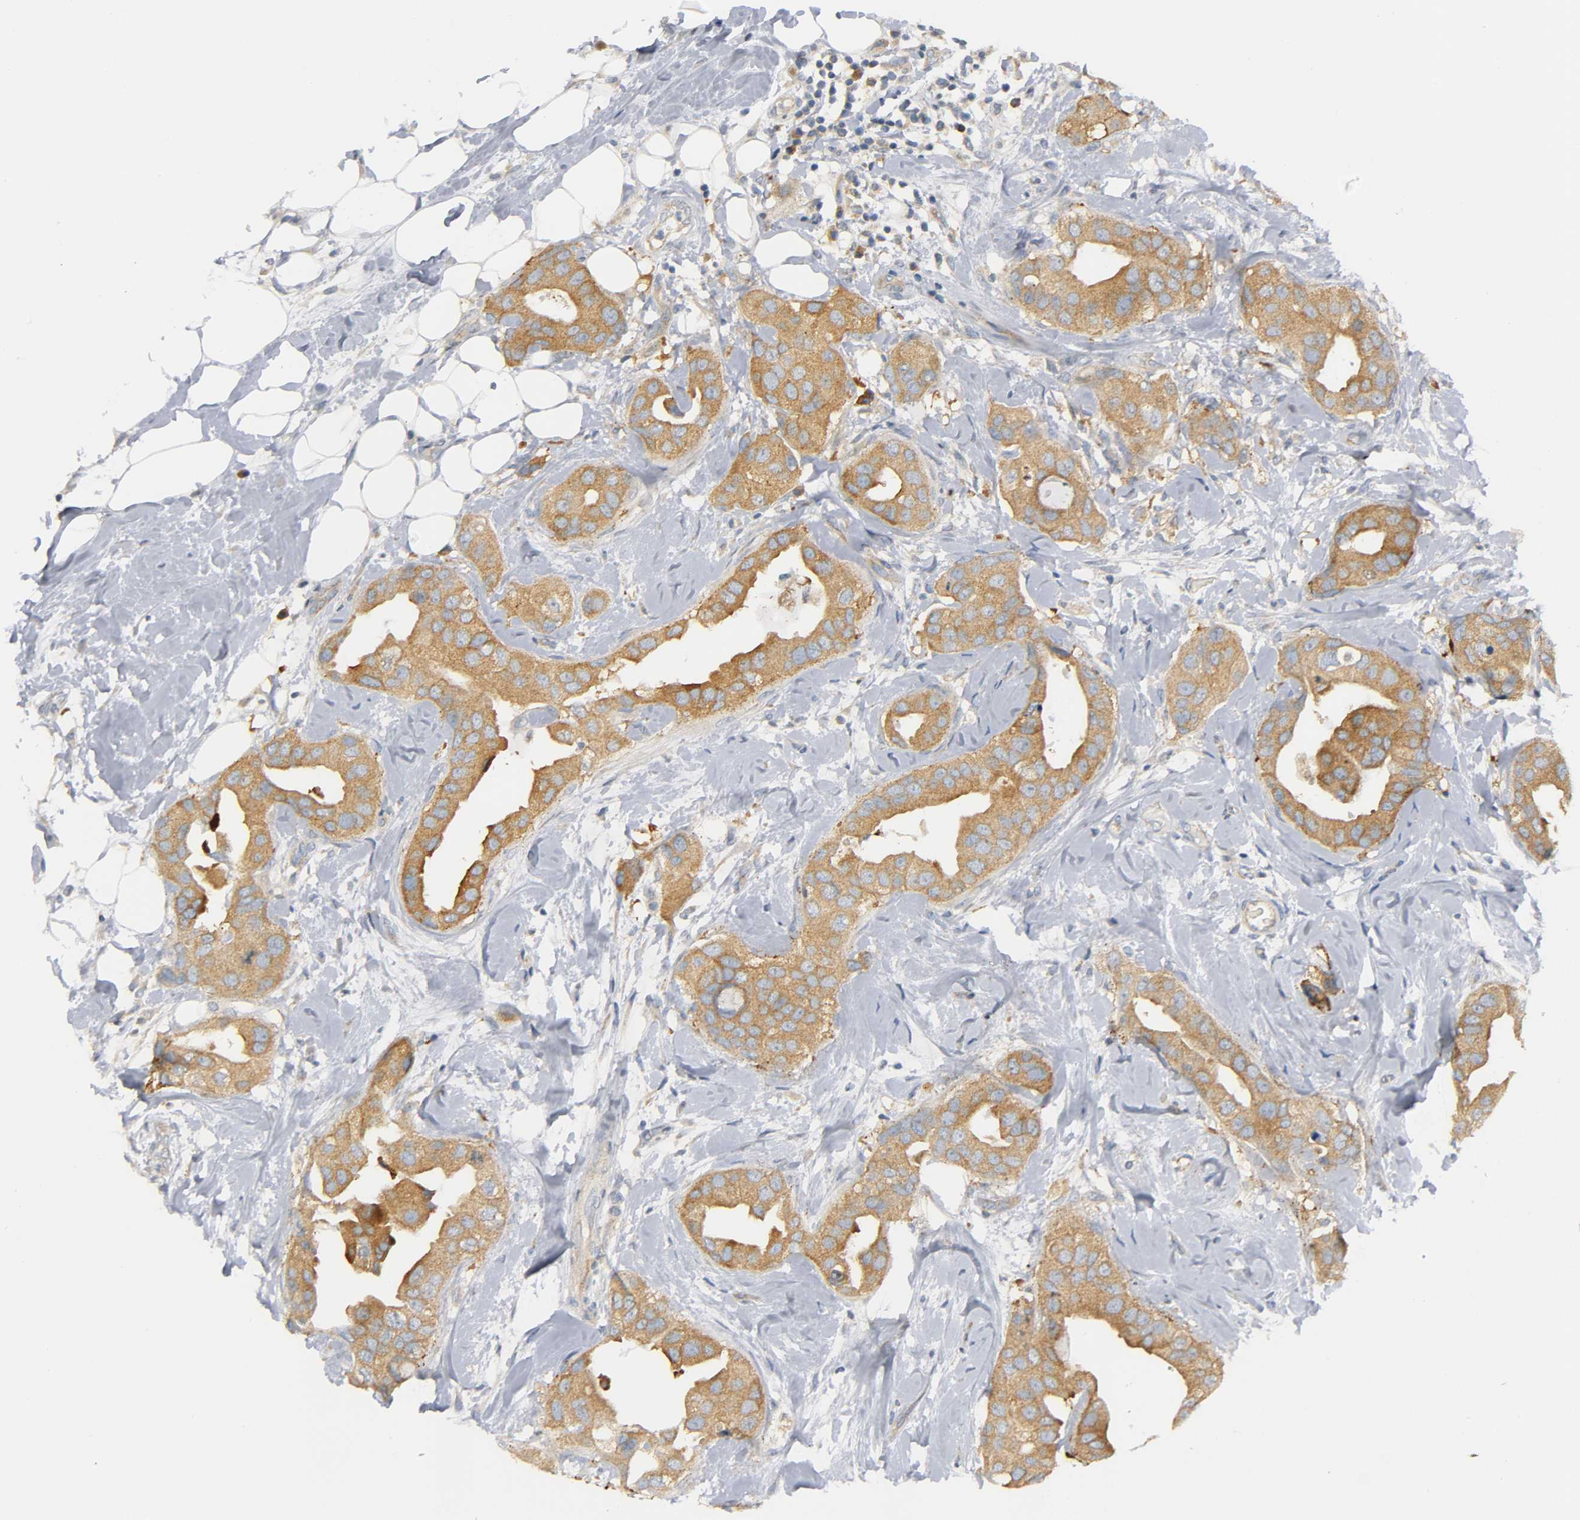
{"staining": {"intensity": "moderate", "quantity": ">75%", "location": "cytoplasmic/membranous"}, "tissue": "breast cancer", "cell_type": "Tumor cells", "image_type": "cancer", "snomed": [{"axis": "morphology", "description": "Duct carcinoma"}, {"axis": "topography", "description": "Breast"}], "caption": "Immunohistochemistry (IHC) image of neoplastic tissue: human infiltrating ductal carcinoma (breast) stained using immunohistochemistry reveals medium levels of moderate protein expression localized specifically in the cytoplasmic/membranous of tumor cells, appearing as a cytoplasmic/membranous brown color.", "gene": "HDAC6", "patient": {"sex": "female", "age": 40}}